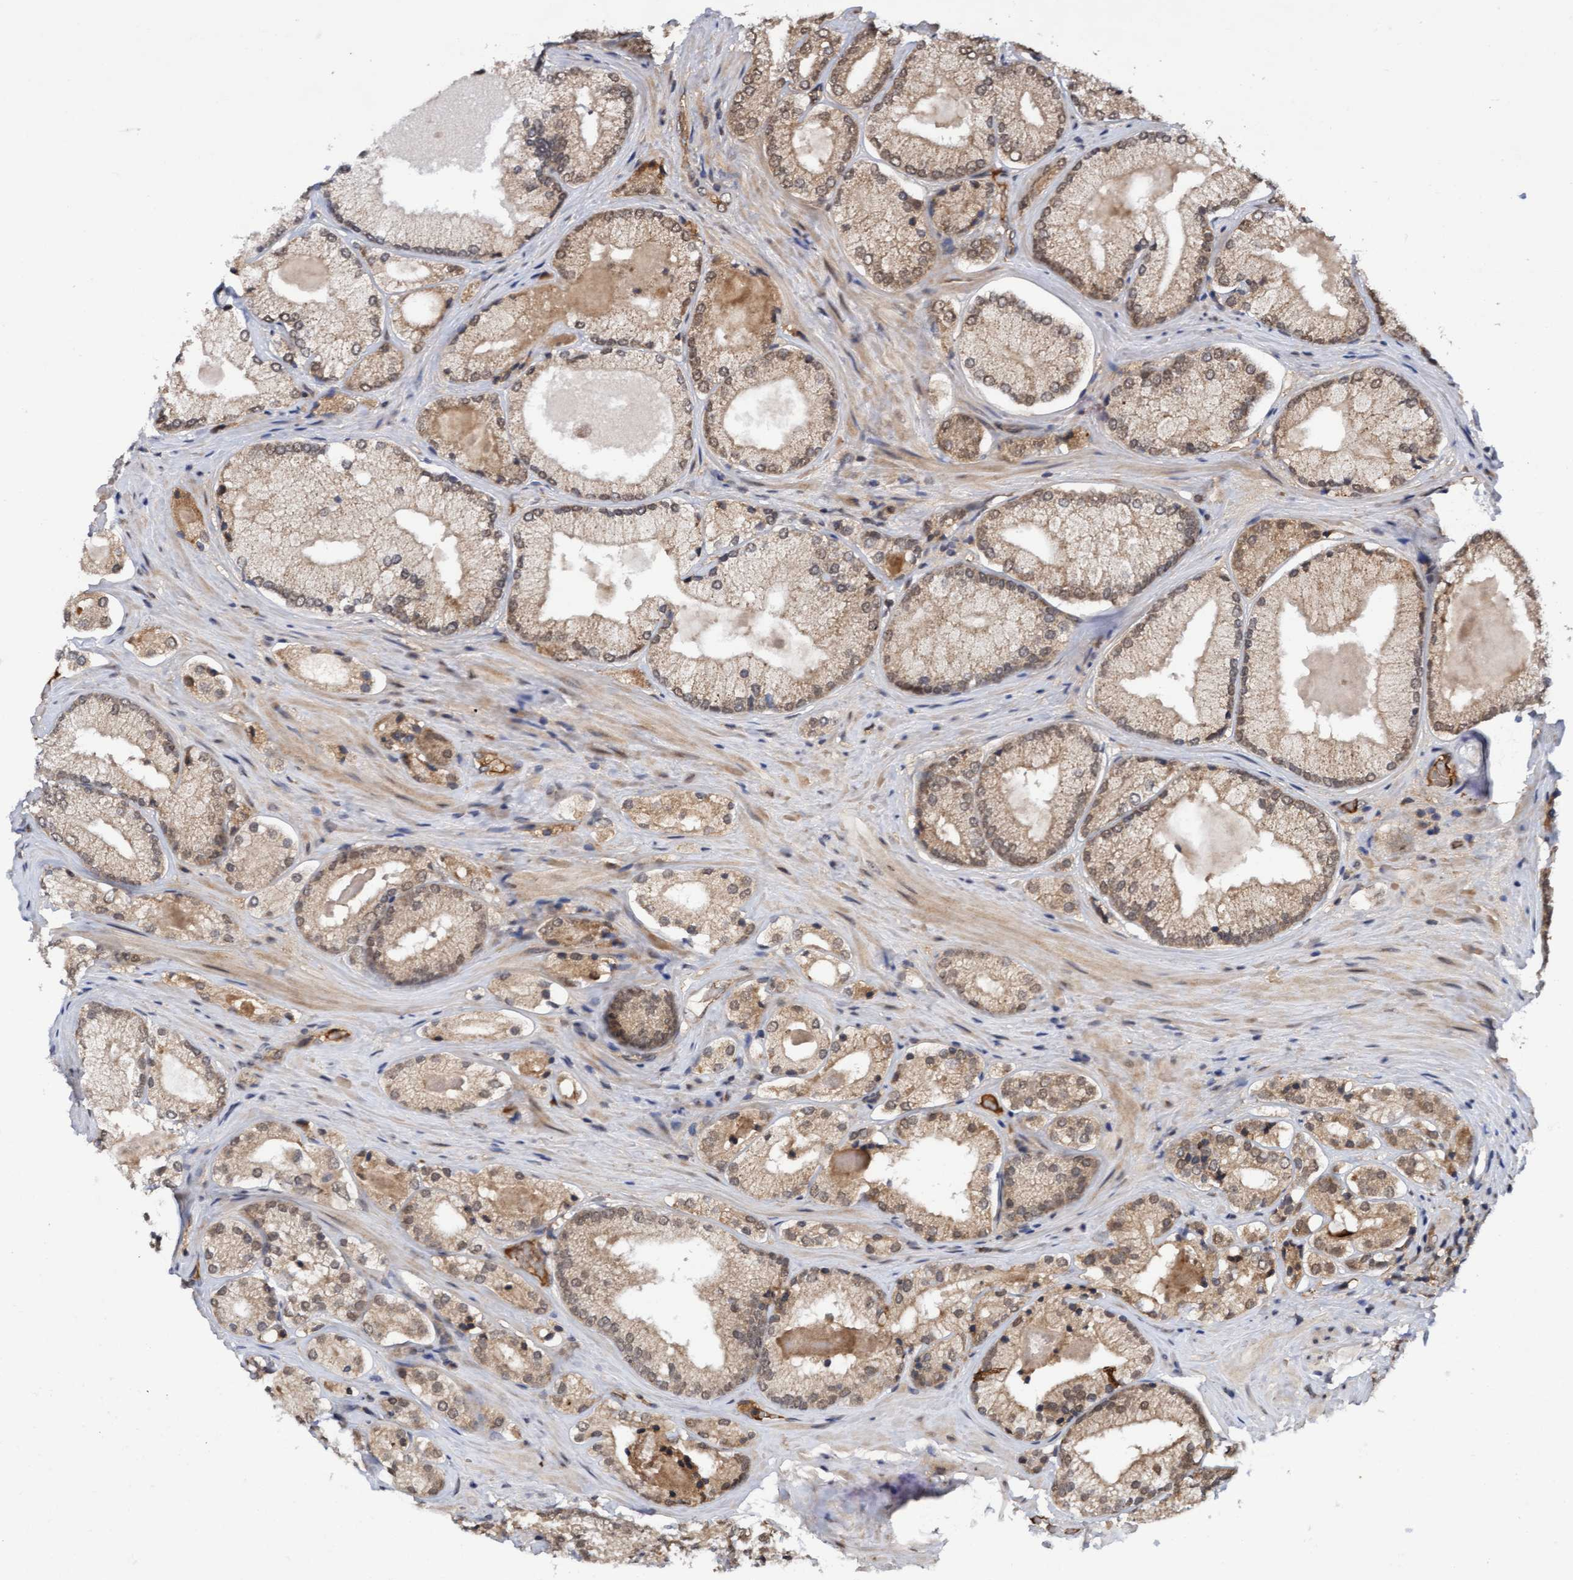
{"staining": {"intensity": "weak", "quantity": ">75%", "location": "cytoplasmic/membranous,nuclear"}, "tissue": "prostate cancer", "cell_type": "Tumor cells", "image_type": "cancer", "snomed": [{"axis": "morphology", "description": "Adenocarcinoma, Low grade"}, {"axis": "topography", "description": "Prostate"}], "caption": "Prostate cancer (low-grade adenocarcinoma) stained with immunohistochemistry reveals weak cytoplasmic/membranous and nuclear staining in approximately >75% of tumor cells.", "gene": "WASF1", "patient": {"sex": "male", "age": 65}}